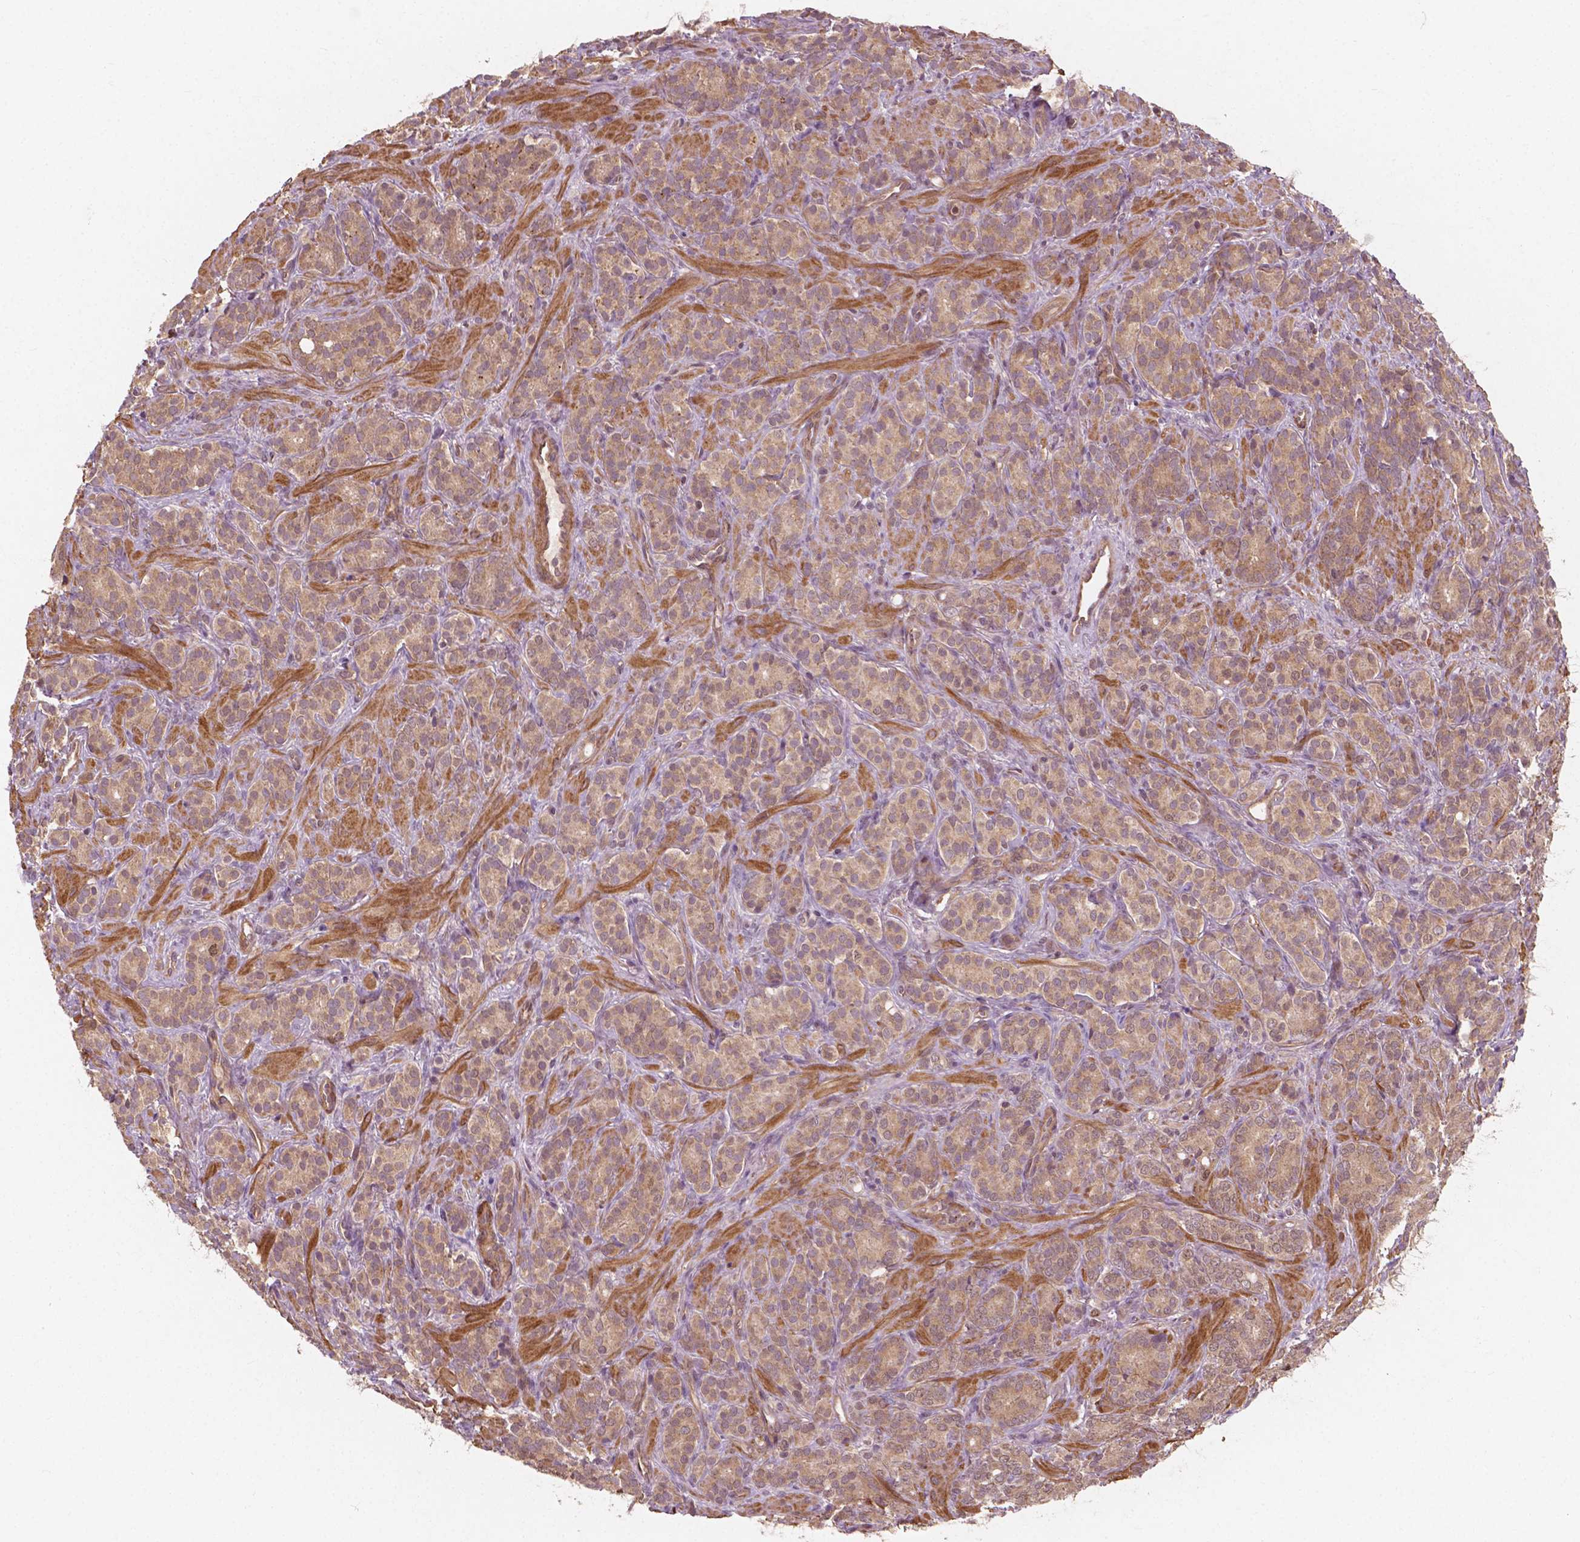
{"staining": {"intensity": "weak", "quantity": ">75%", "location": "cytoplasmic/membranous"}, "tissue": "prostate cancer", "cell_type": "Tumor cells", "image_type": "cancer", "snomed": [{"axis": "morphology", "description": "Adenocarcinoma, High grade"}, {"axis": "topography", "description": "Prostate"}], "caption": "Immunohistochemistry (IHC) of high-grade adenocarcinoma (prostate) reveals low levels of weak cytoplasmic/membranous expression in approximately >75% of tumor cells.", "gene": "CYFIP2", "patient": {"sex": "male", "age": 84}}